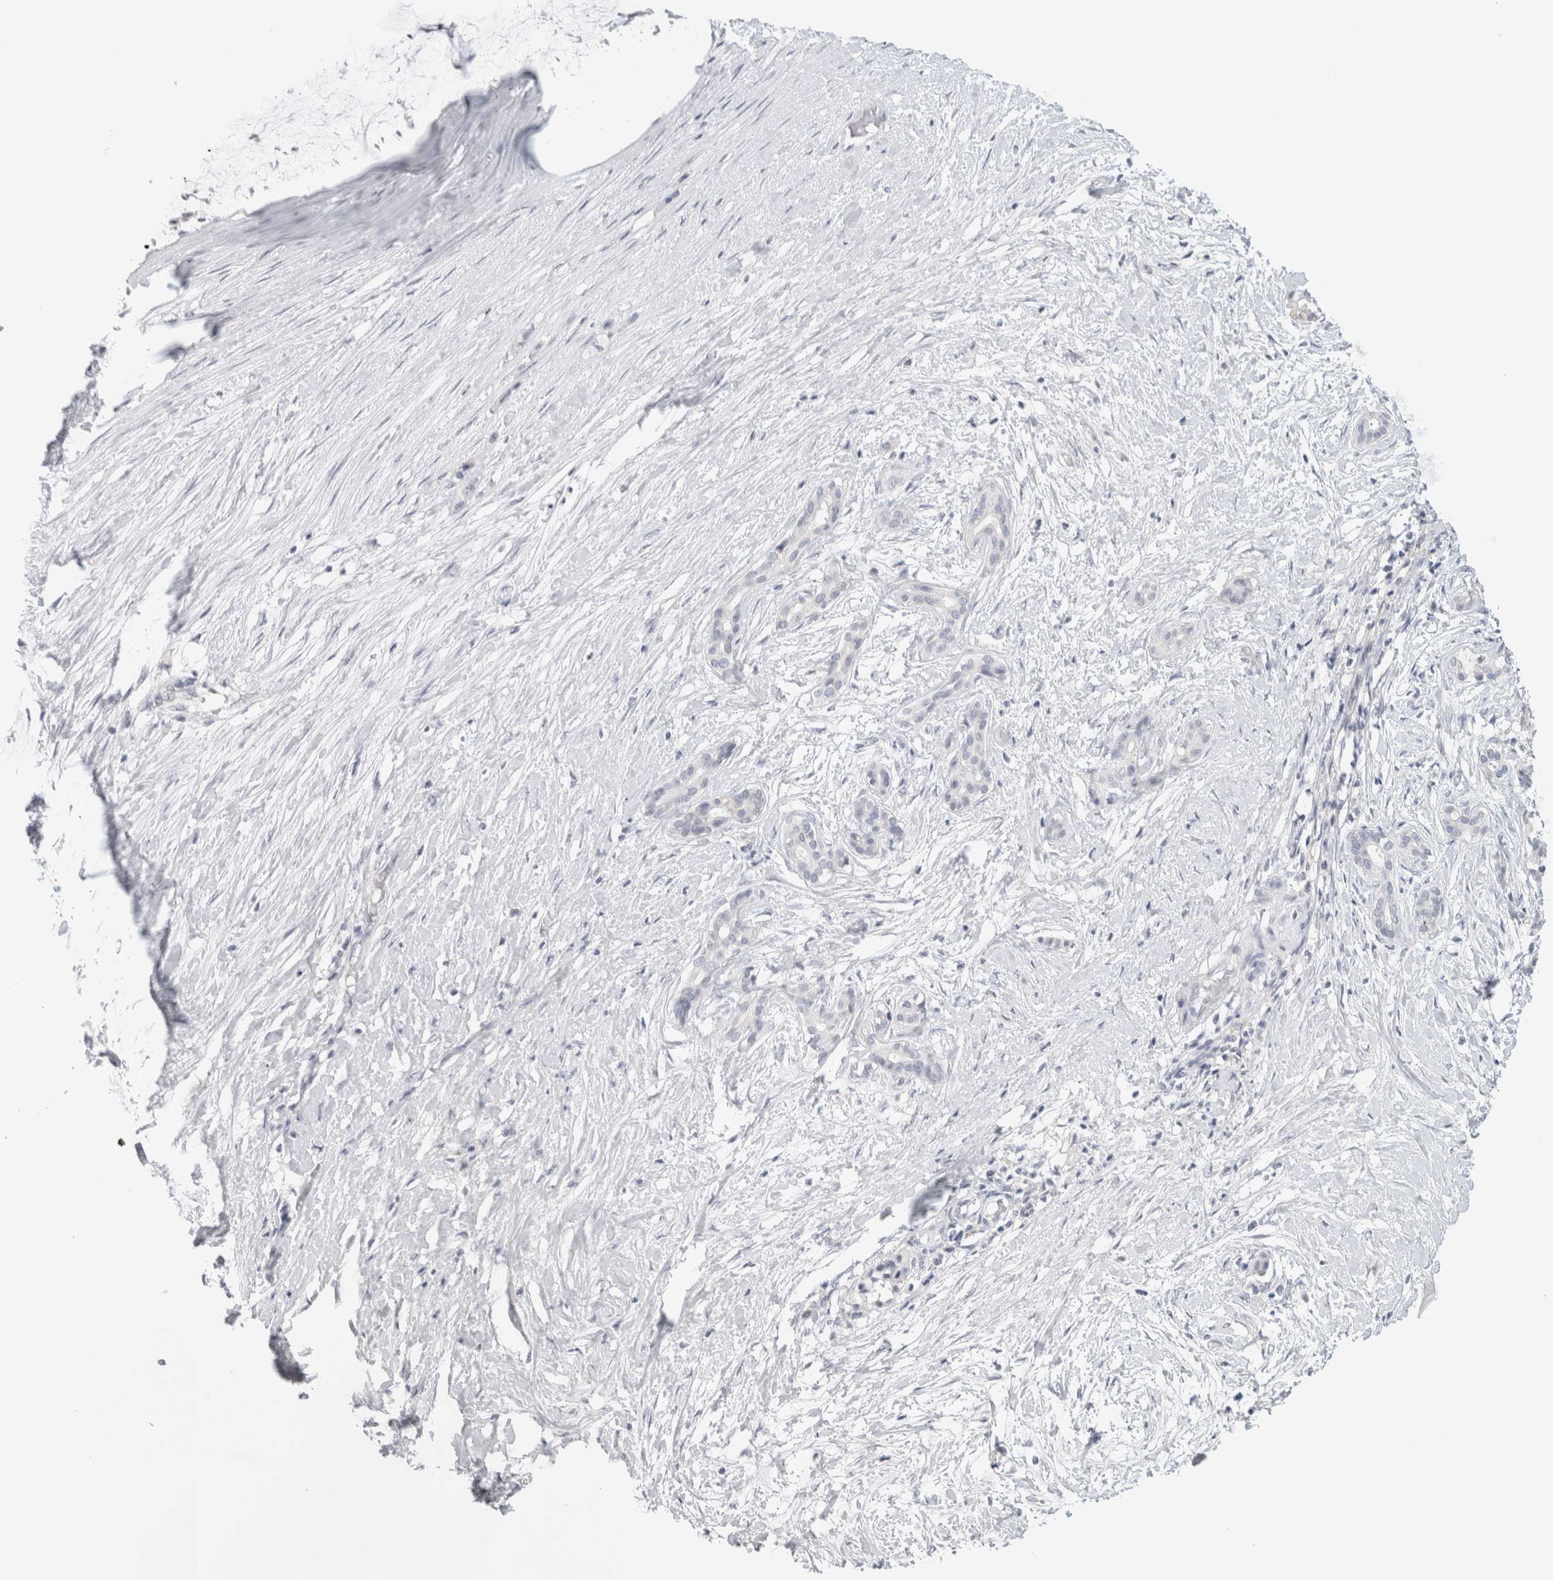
{"staining": {"intensity": "negative", "quantity": "none", "location": "none"}, "tissue": "pancreatic cancer", "cell_type": "Tumor cells", "image_type": "cancer", "snomed": [{"axis": "morphology", "description": "Adenocarcinoma, NOS"}, {"axis": "topography", "description": "Pancreas"}], "caption": "DAB (3,3'-diaminobenzidine) immunohistochemical staining of pancreatic cancer (adenocarcinoma) demonstrates no significant staining in tumor cells.", "gene": "TONSL", "patient": {"sex": "male", "age": 41}}